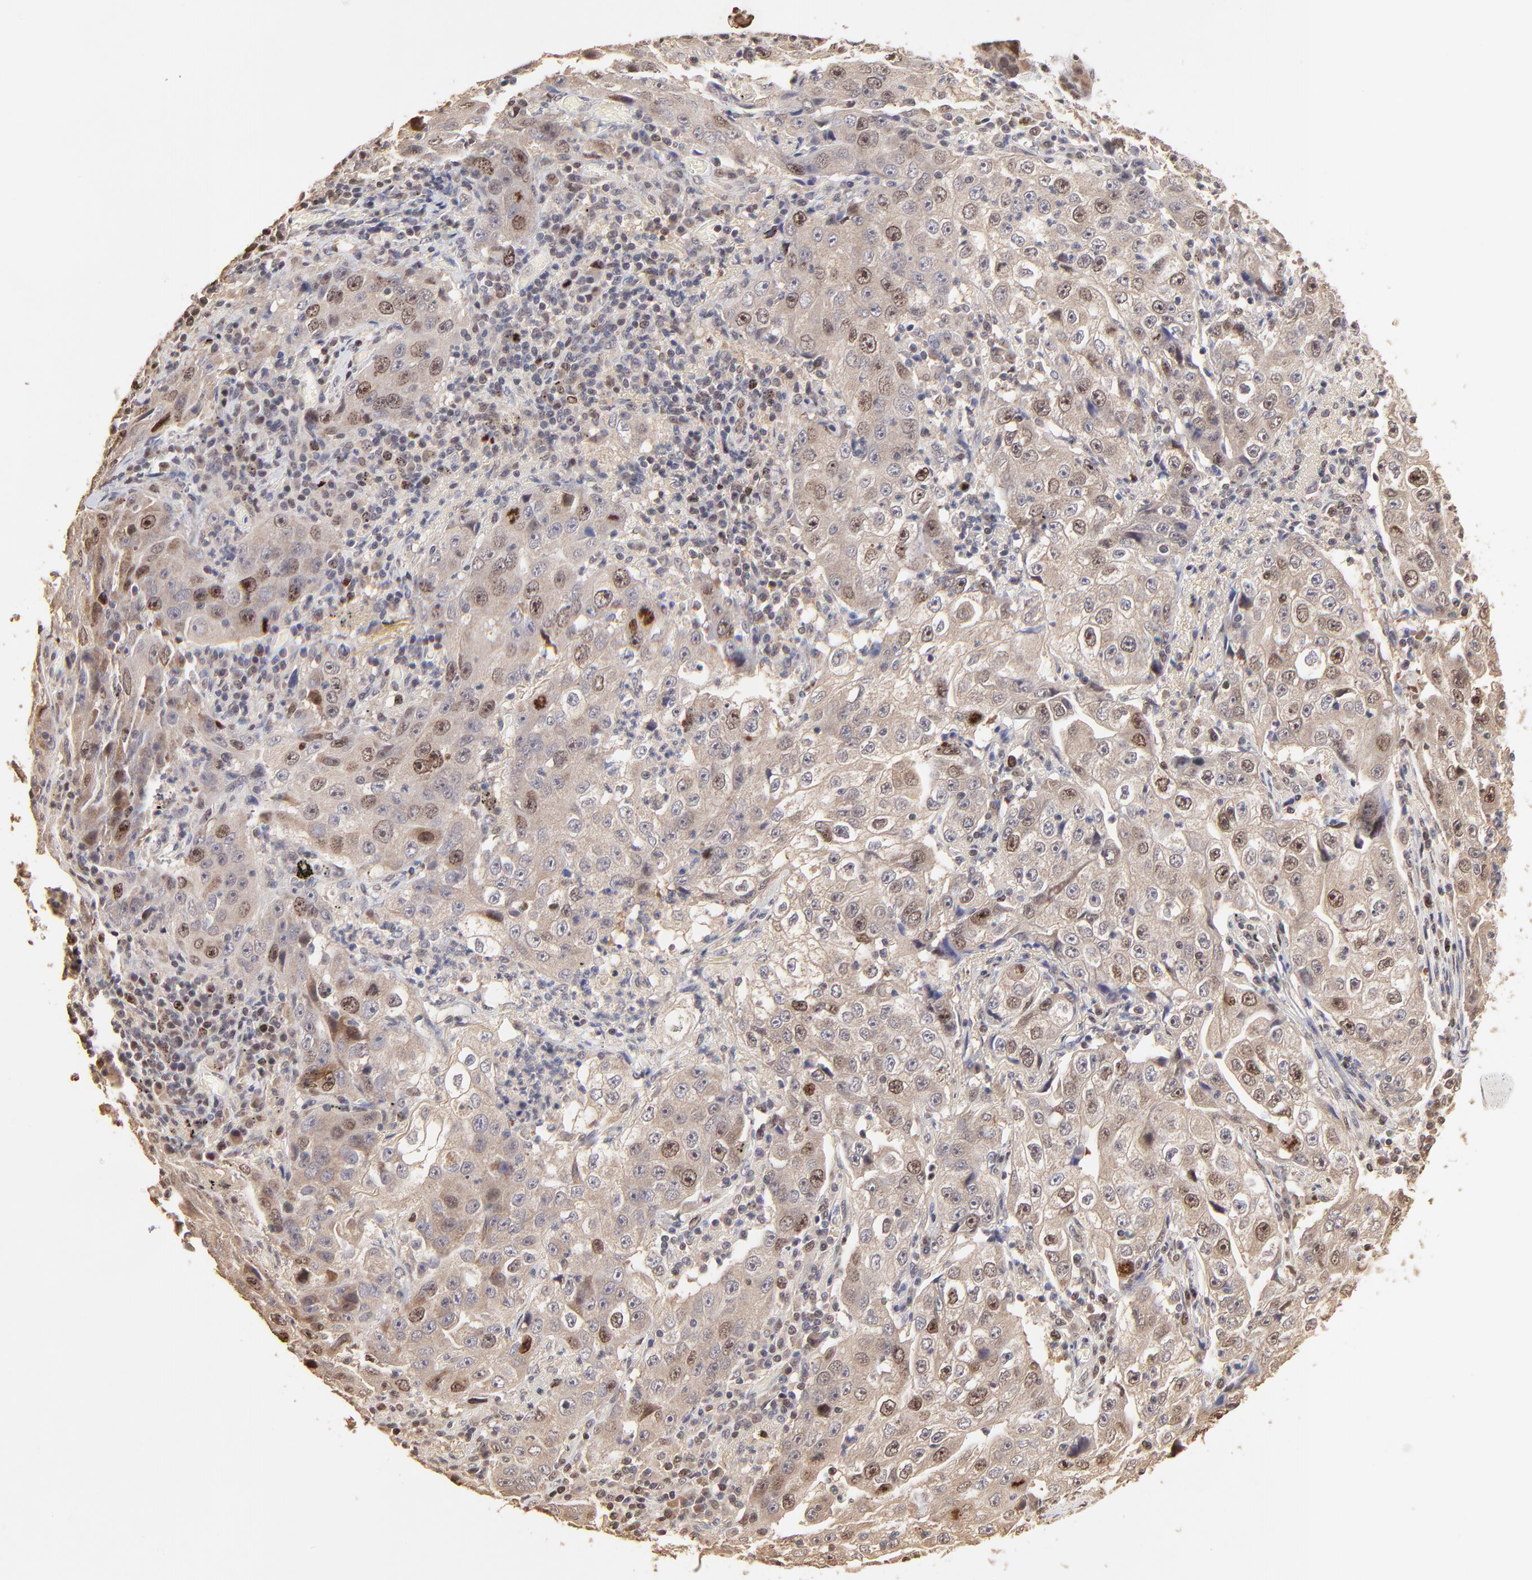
{"staining": {"intensity": "moderate", "quantity": "25%-75%", "location": "cytoplasmic/membranous,nuclear"}, "tissue": "lung cancer", "cell_type": "Tumor cells", "image_type": "cancer", "snomed": [{"axis": "morphology", "description": "Squamous cell carcinoma, NOS"}, {"axis": "topography", "description": "Lung"}], "caption": "Human lung squamous cell carcinoma stained with a brown dye shows moderate cytoplasmic/membranous and nuclear positive expression in about 25%-75% of tumor cells.", "gene": "BIRC5", "patient": {"sex": "male", "age": 64}}